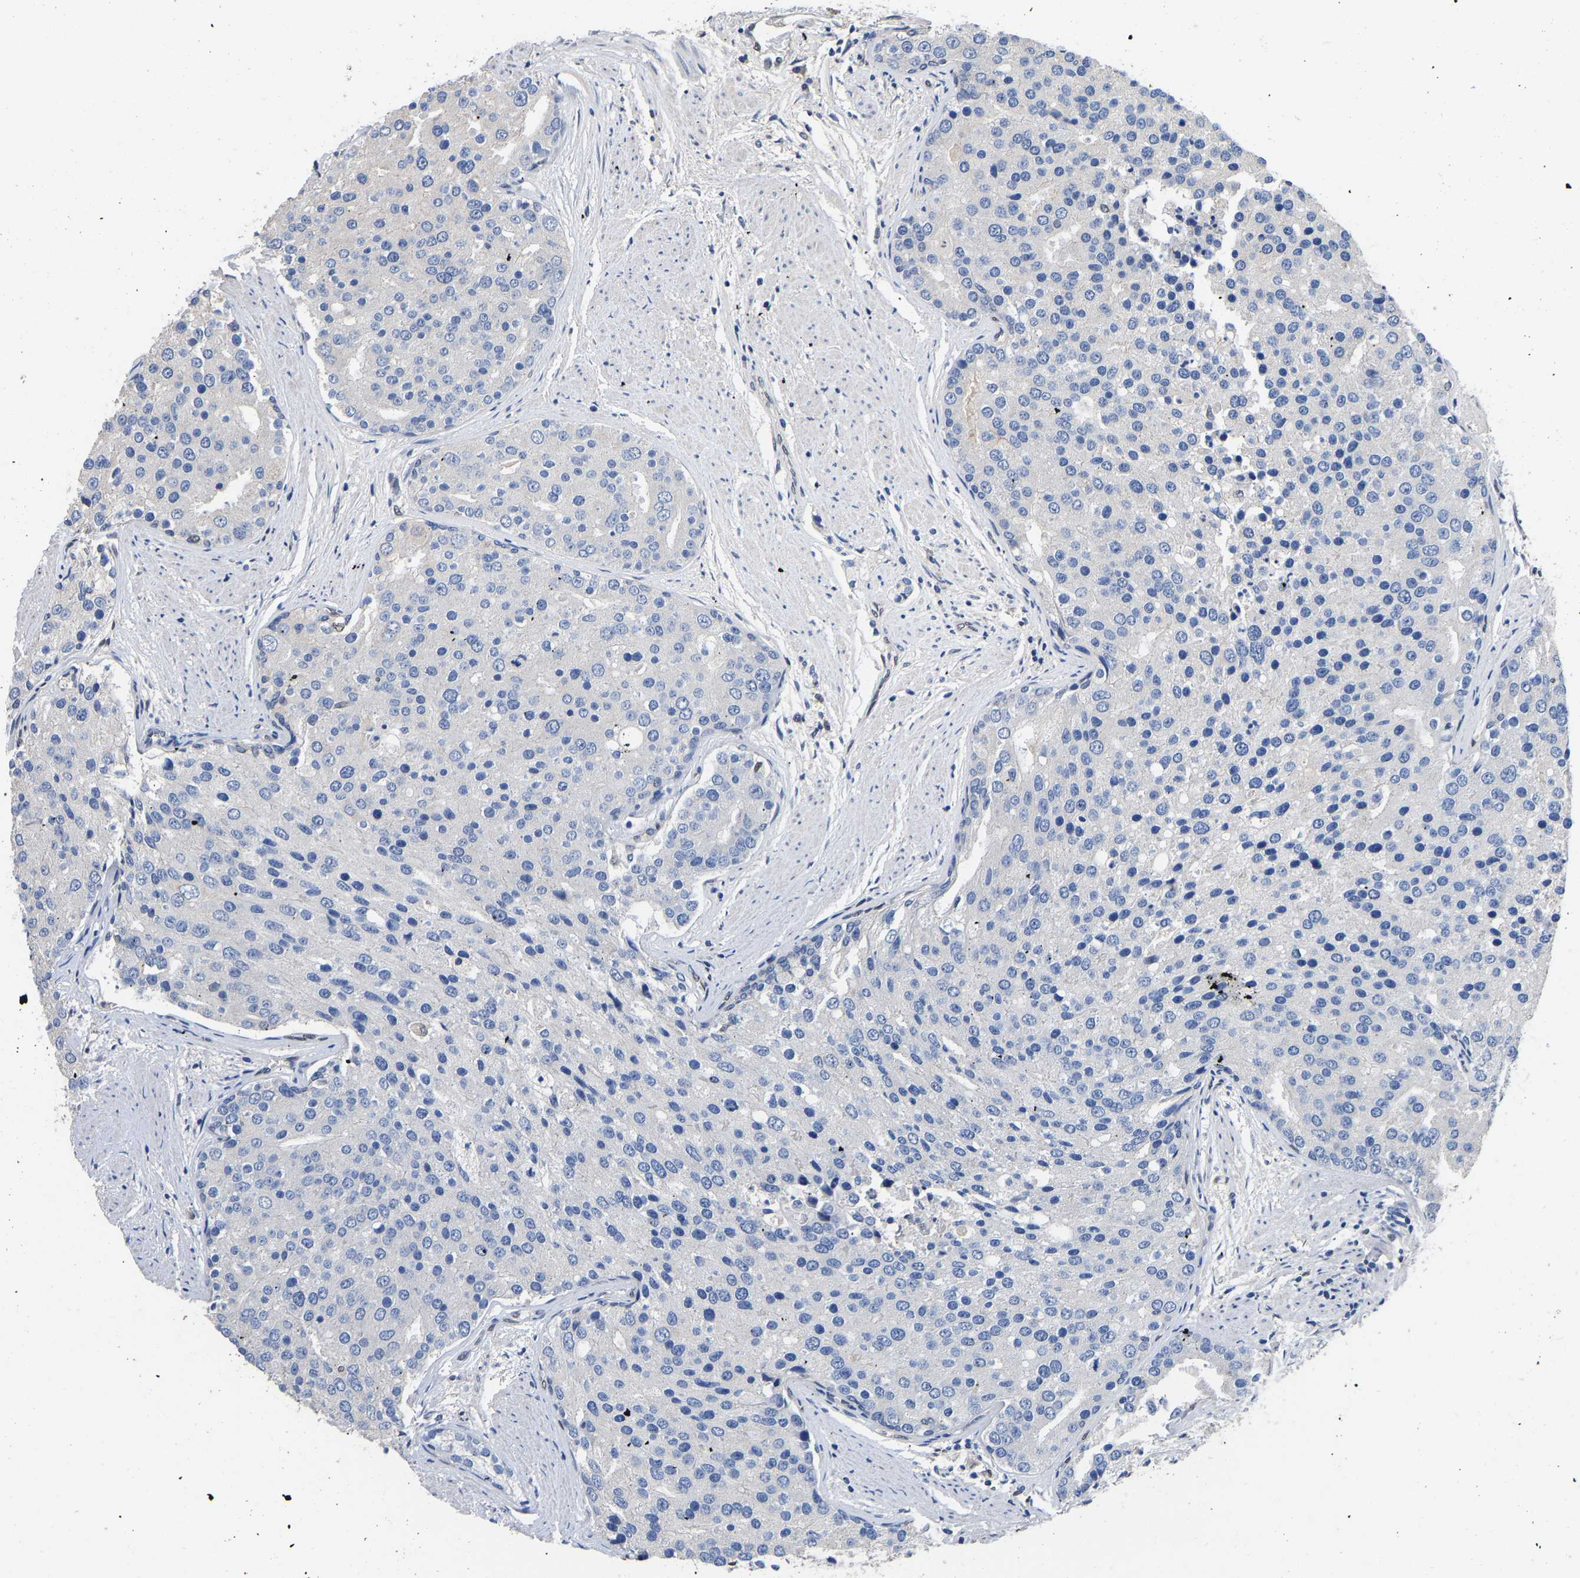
{"staining": {"intensity": "negative", "quantity": "none", "location": "none"}, "tissue": "prostate cancer", "cell_type": "Tumor cells", "image_type": "cancer", "snomed": [{"axis": "morphology", "description": "Adenocarcinoma, High grade"}, {"axis": "topography", "description": "Prostate"}], "caption": "Prostate adenocarcinoma (high-grade) was stained to show a protein in brown. There is no significant positivity in tumor cells. (IHC, brightfield microscopy, high magnification).", "gene": "QKI", "patient": {"sex": "male", "age": 50}}